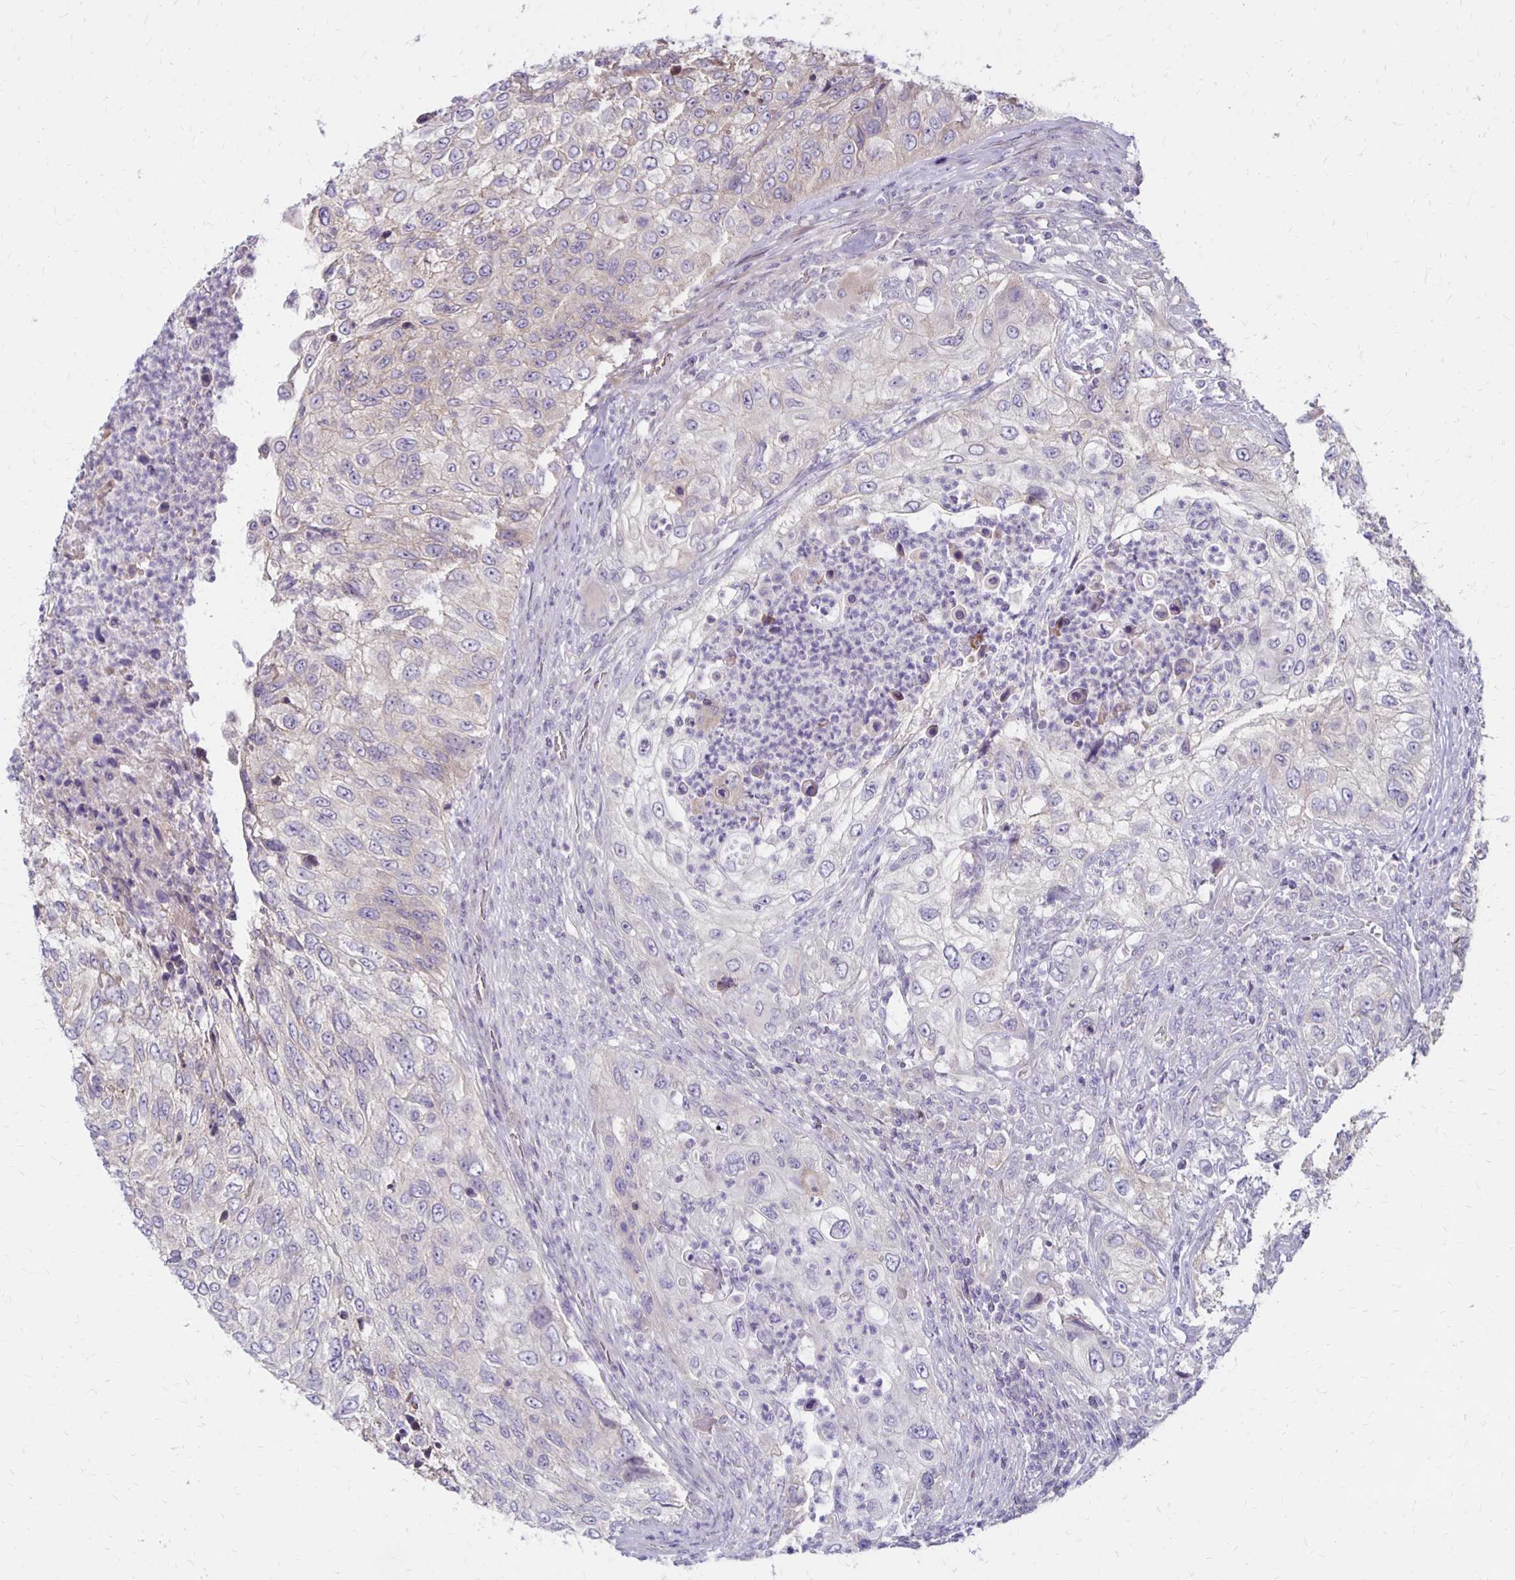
{"staining": {"intensity": "weak", "quantity": "<25%", "location": "cytoplasmic/membranous"}, "tissue": "urothelial cancer", "cell_type": "Tumor cells", "image_type": "cancer", "snomed": [{"axis": "morphology", "description": "Urothelial carcinoma, High grade"}, {"axis": "topography", "description": "Urinary bladder"}], "caption": "This photomicrograph is of urothelial cancer stained with IHC to label a protein in brown with the nuclei are counter-stained blue. There is no positivity in tumor cells.", "gene": "KATNBL1", "patient": {"sex": "female", "age": 60}}